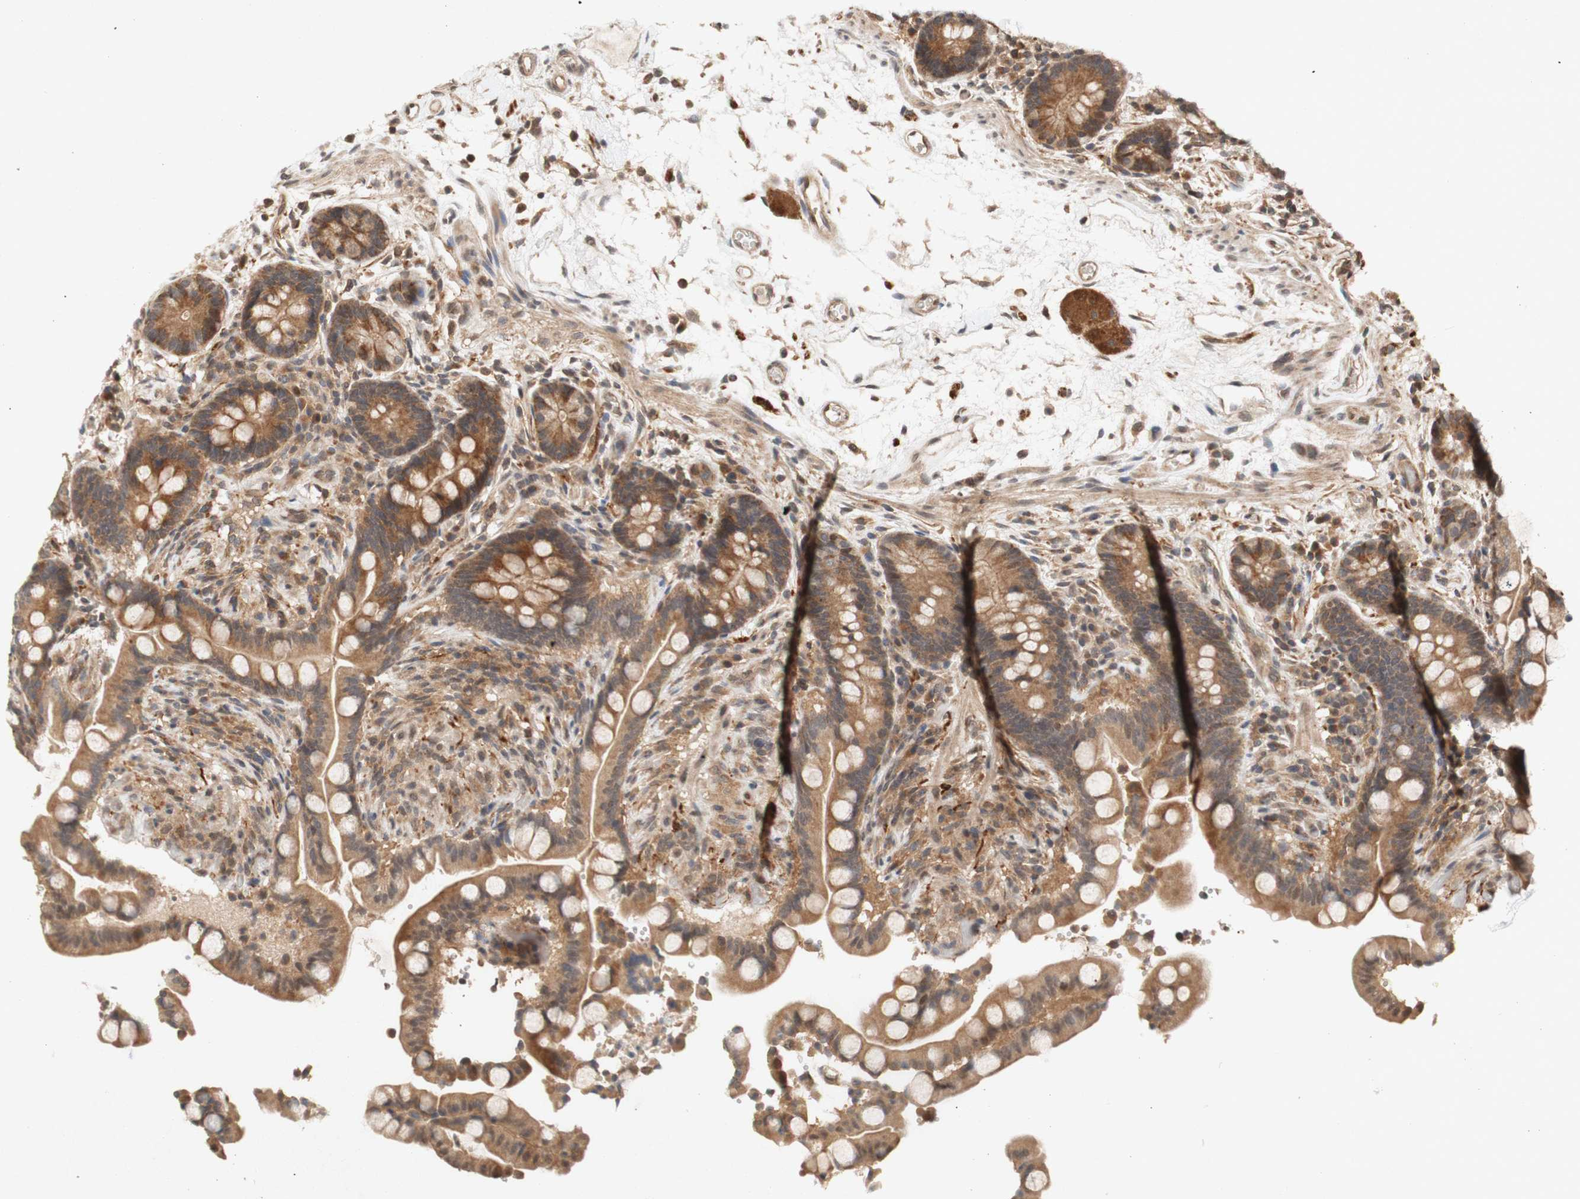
{"staining": {"intensity": "weak", "quantity": ">75%", "location": "cytoplasmic/membranous"}, "tissue": "colon", "cell_type": "Endothelial cells", "image_type": "normal", "snomed": [{"axis": "morphology", "description": "Normal tissue, NOS"}, {"axis": "topography", "description": "Colon"}], "caption": "Immunohistochemistry (DAB (3,3'-diaminobenzidine)) staining of normal colon exhibits weak cytoplasmic/membranous protein staining in about >75% of endothelial cells.", "gene": "PIN1", "patient": {"sex": "male", "age": 73}}